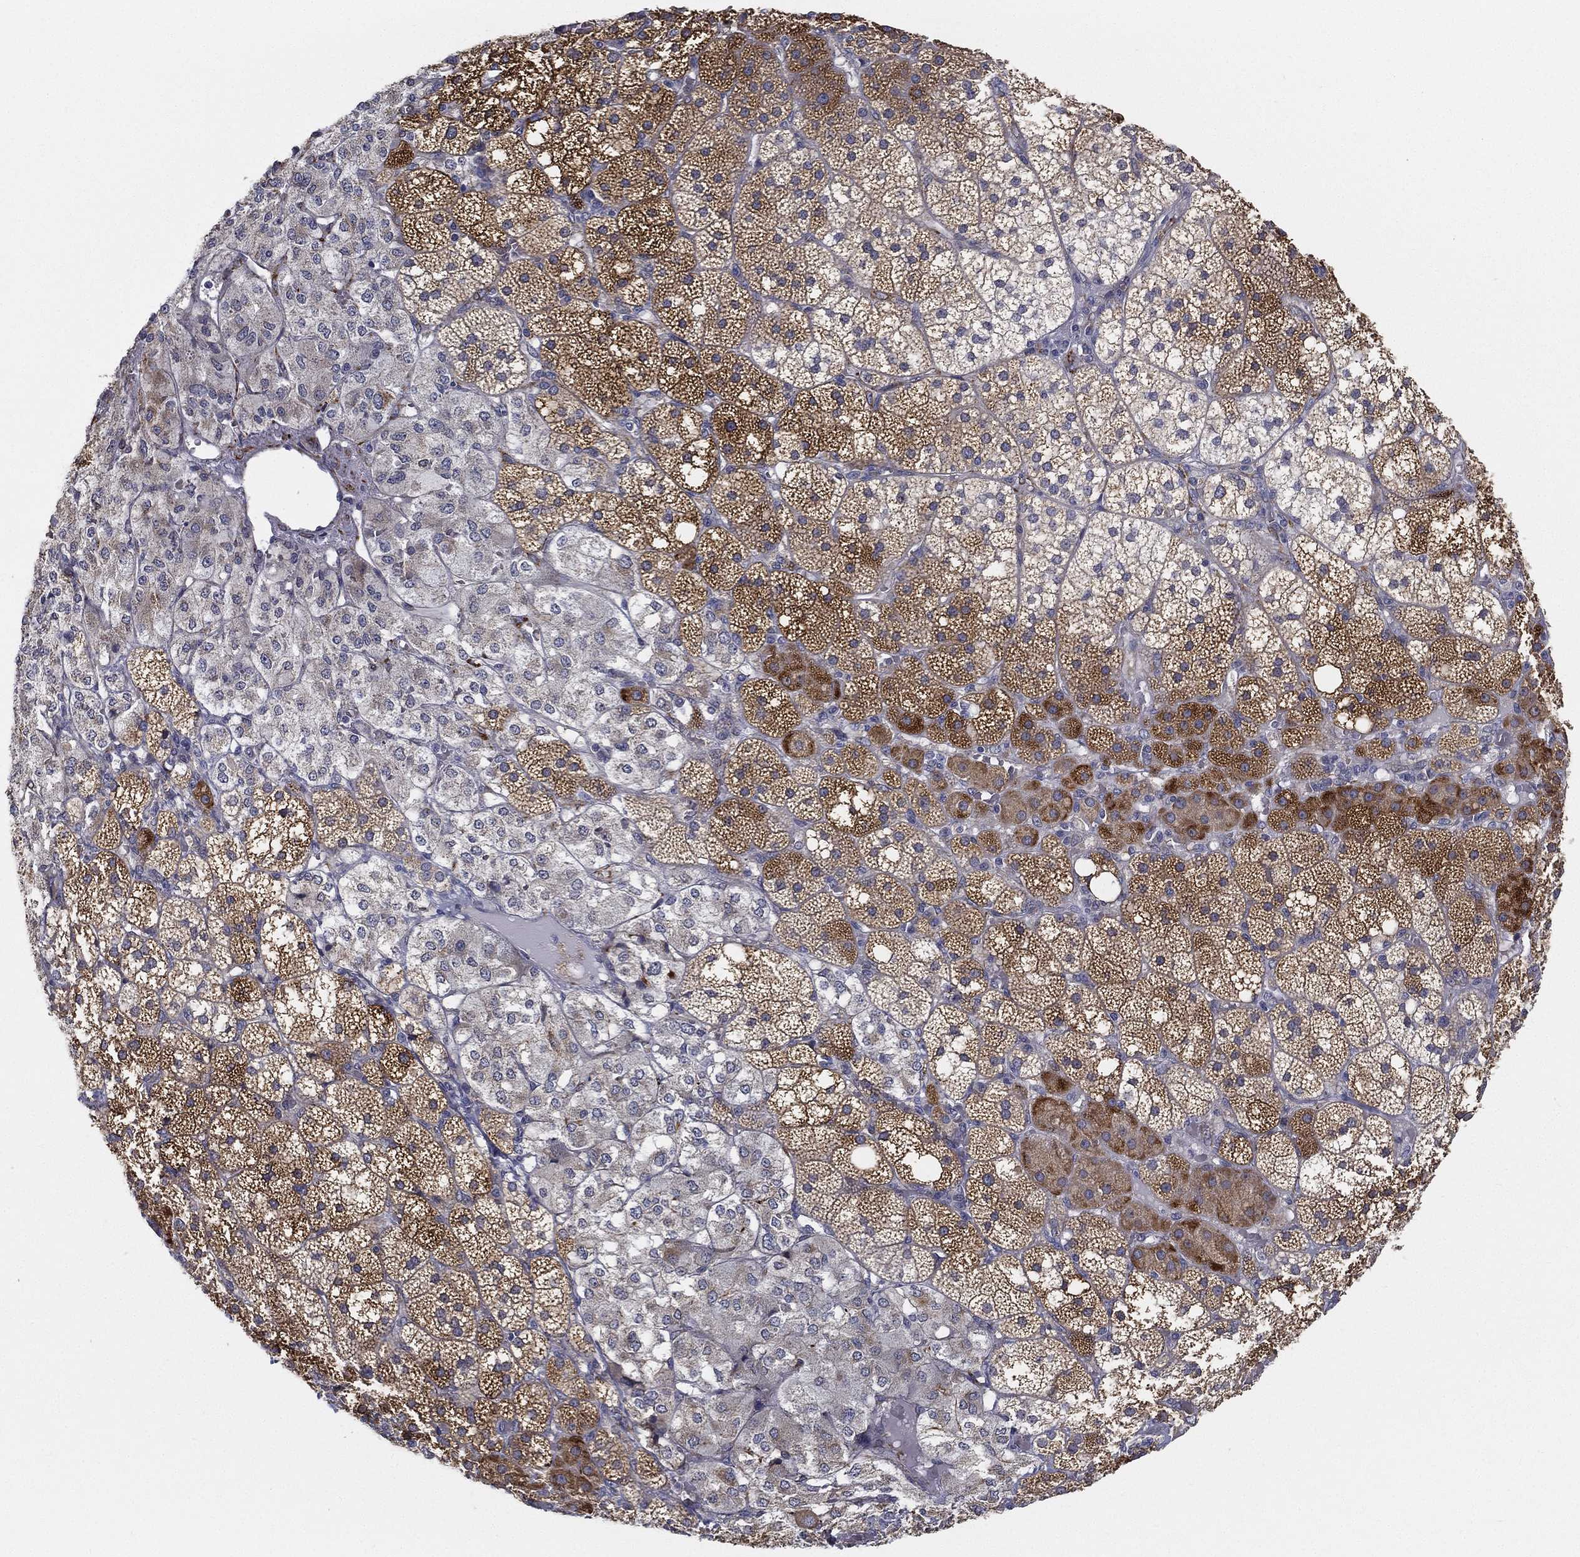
{"staining": {"intensity": "strong", "quantity": "25%-75%", "location": "cytoplasmic/membranous"}, "tissue": "adrenal gland", "cell_type": "Glandular cells", "image_type": "normal", "snomed": [{"axis": "morphology", "description": "Normal tissue, NOS"}, {"axis": "topography", "description": "Adrenal gland"}], "caption": "The histopathology image exhibits staining of unremarkable adrenal gland, revealing strong cytoplasmic/membranous protein positivity (brown color) within glandular cells. (Brightfield microscopy of DAB IHC at high magnification).", "gene": "LRRC56", "patient": {"sex": "male", "age": 53}}